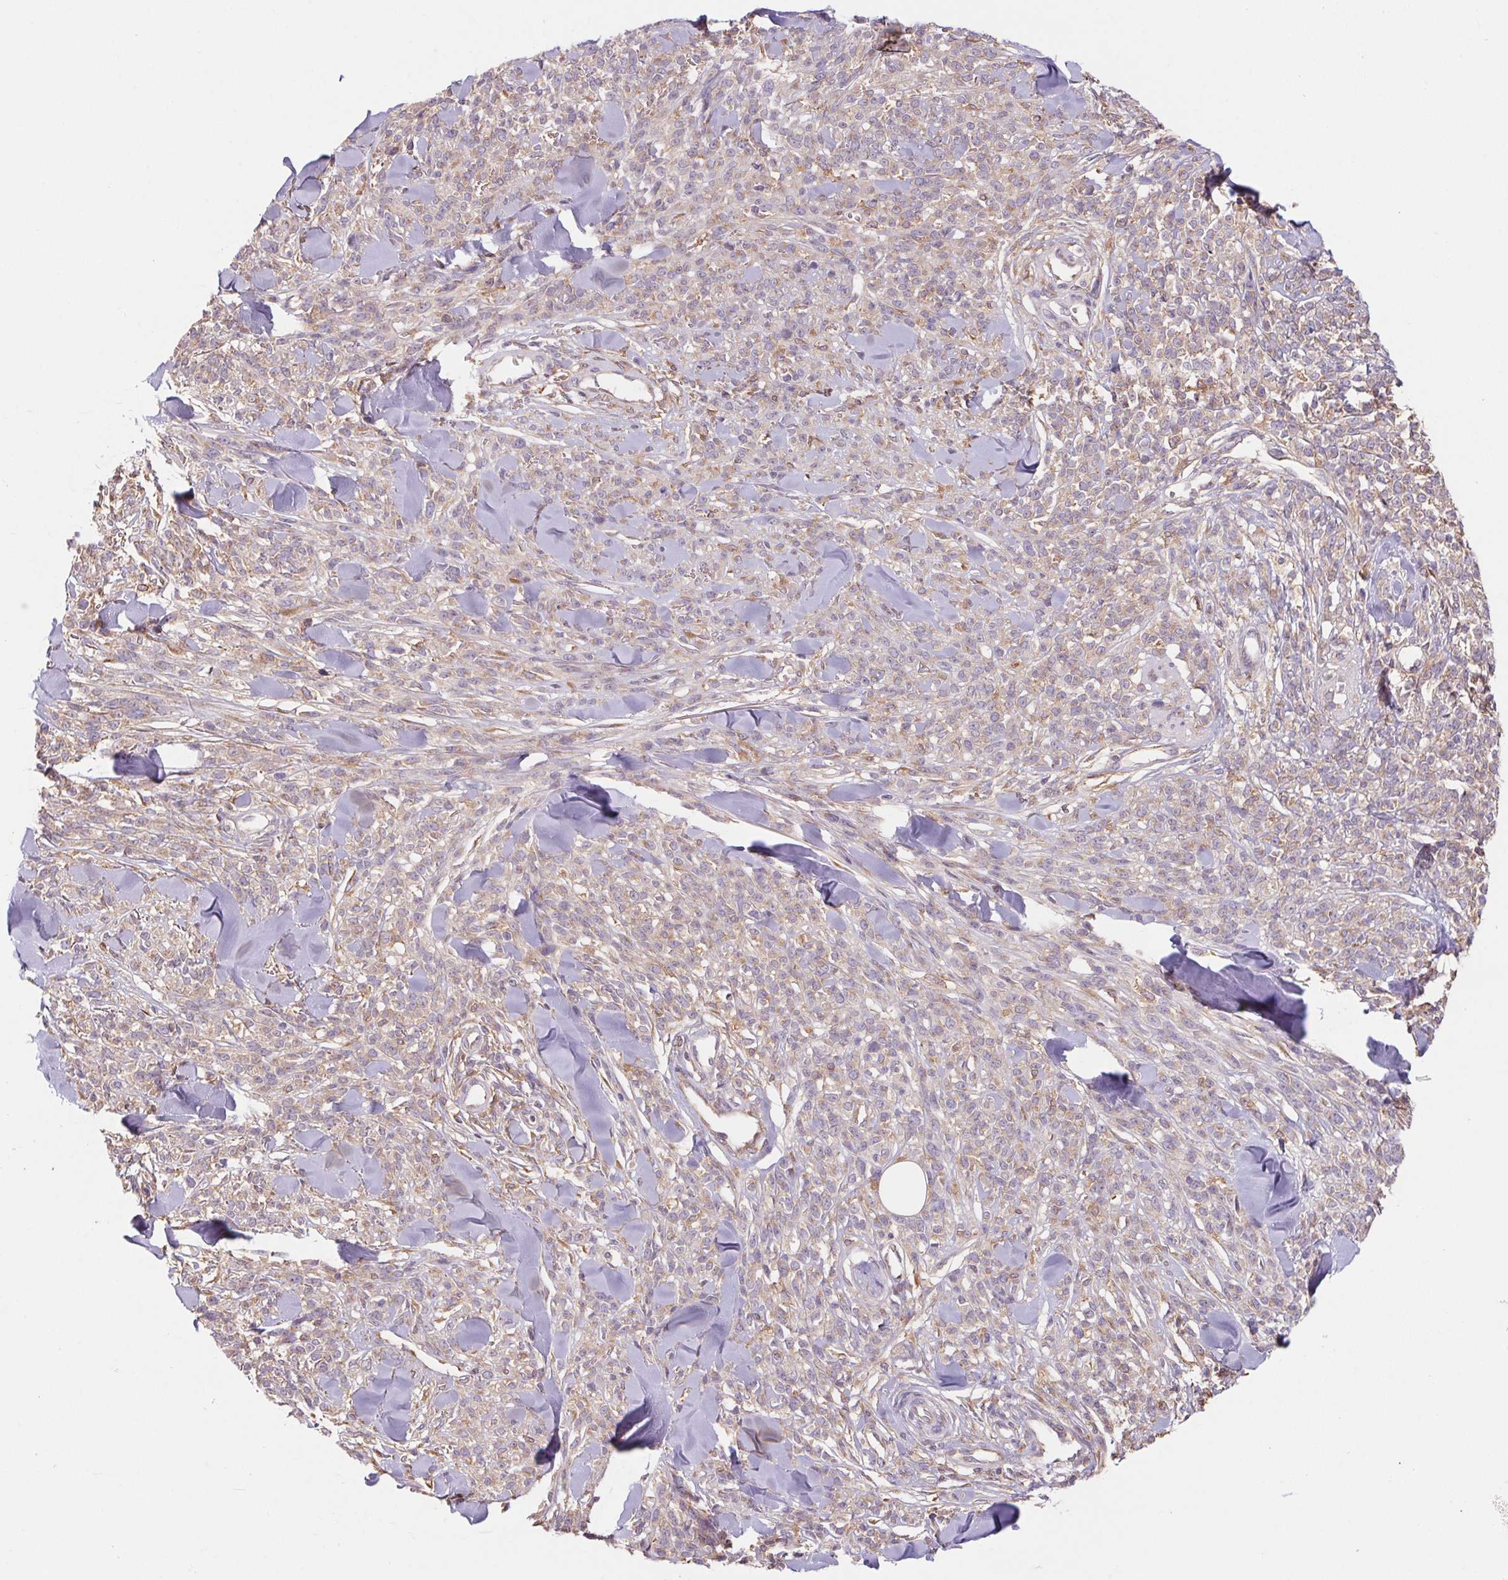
{"staining": {"intensity": "negative", "quantity": "none", "location": "none"}, "tissue": "melanoma", "cell_type": "Tumor cells", "image_type": "cancer", "snomed": [{"axis": "morphology", "description": "Malignant melanoma, NOS"}, {"axis": "topography", "description": "Skin"}, {"axis": "topography", "description": "Skin of trunk"}], "caption": "DAB immunohistochemical staining of human melanoma reveals no significant positivity in tumor cells.", "gene": "RAB1A", "patient": {"sex": "male", "age": 74}}